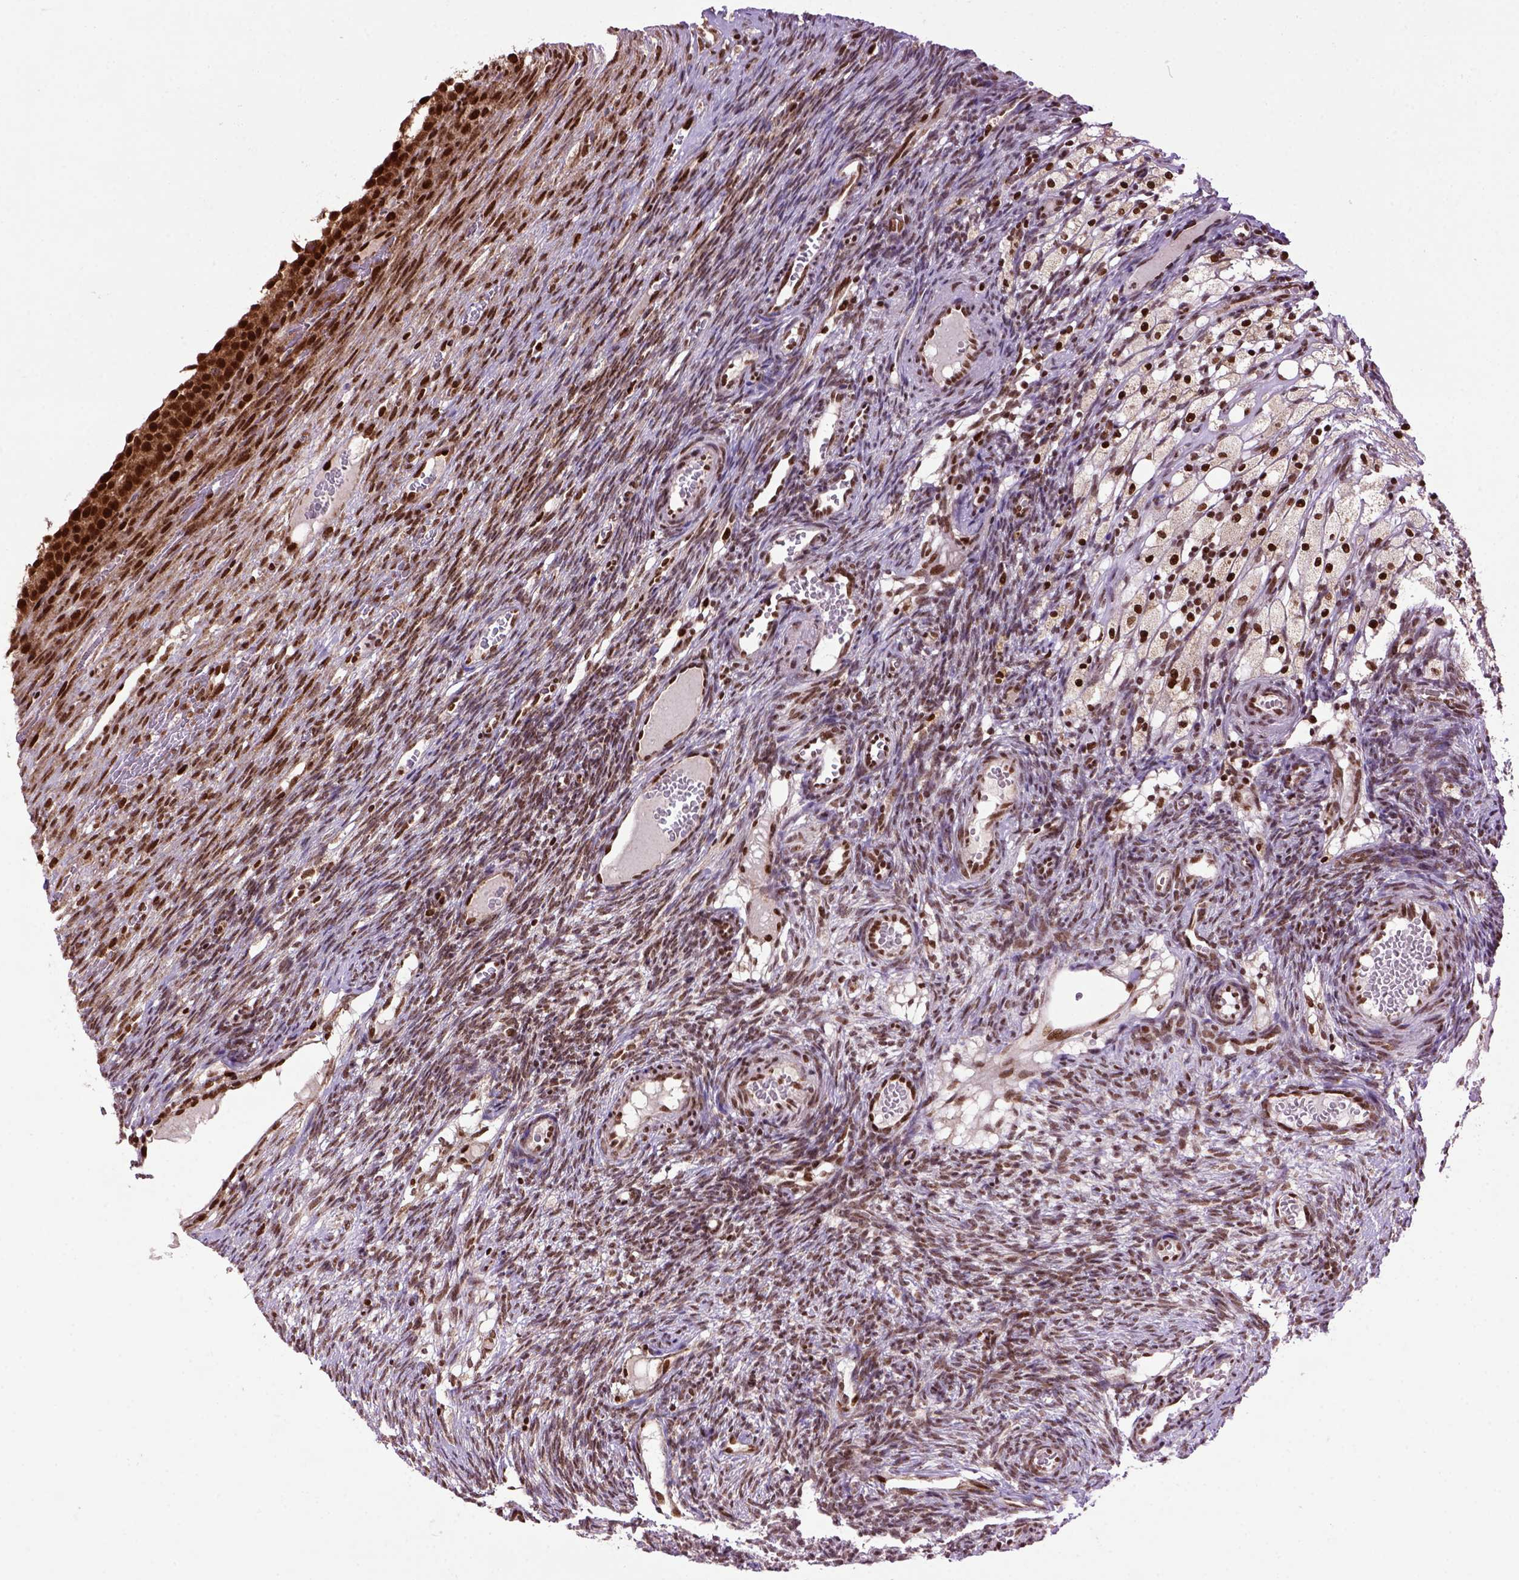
{"staining": {"intensity": "moderate", "quantity": ">75%", "location": "nuclear"}, "tissue": "ovary", "cell_type": "Ovarian stroma cells", "image_type": "normal", "snomed": [{"axis": "morphology", "description": "Normal tissue, NOS"}, {"axis": "topography", "description": "Ovary"}], "caption": "Moderate nuclear positivity for a protein is seen in about >75% of ovarian stroma cells of unremarkable ovary using immunohistochemistry.", "gene": "CELF1", "patient": {"sex": "female", "age": 34}}